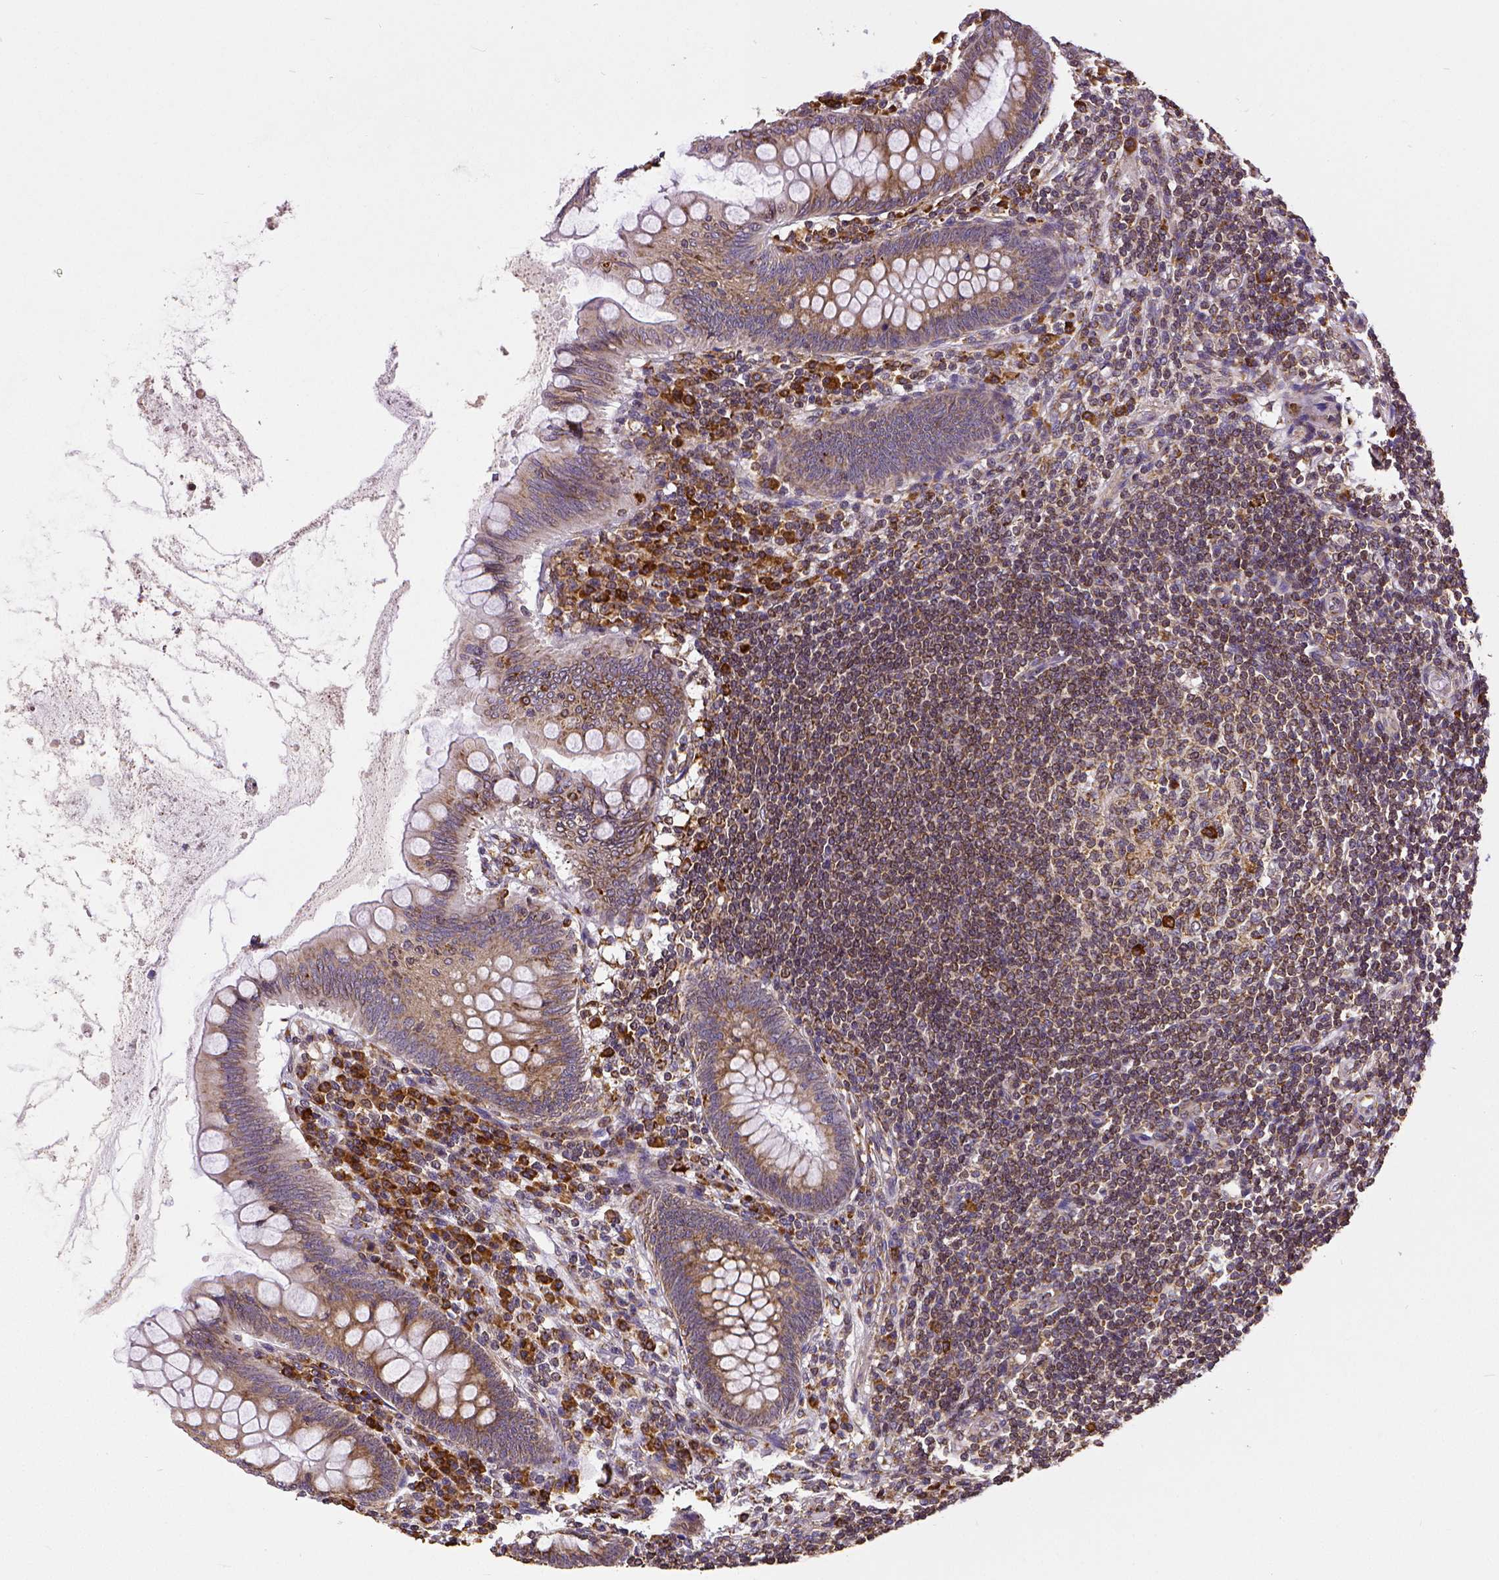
{"staining": {"intensity": "strong", "quantity": ">75%", "location": "cytoplasmic/membranous"}, "tissue": "appendix", "cell_type": "Glandular cells", "image_type": "normal", "snomed": [{"axis": "morphology", "description": "Normal tissue, NOS"}, {"axis": "topography", "description": "Appendix"}], "caption": "Immunohistochemistry (IHC) (DAB (3,3'-diaminobenzidine)) staining of benign human appendix demonstrates strong cytoplasmic/membranous protein expression in about >75% of glandular cells. (DAB (3,3'-diaminobenzidine) IHC with brightfield microscopy, high magnification).", "gene": "MTDH", "patient": {"sex": "female", "age": 57}}